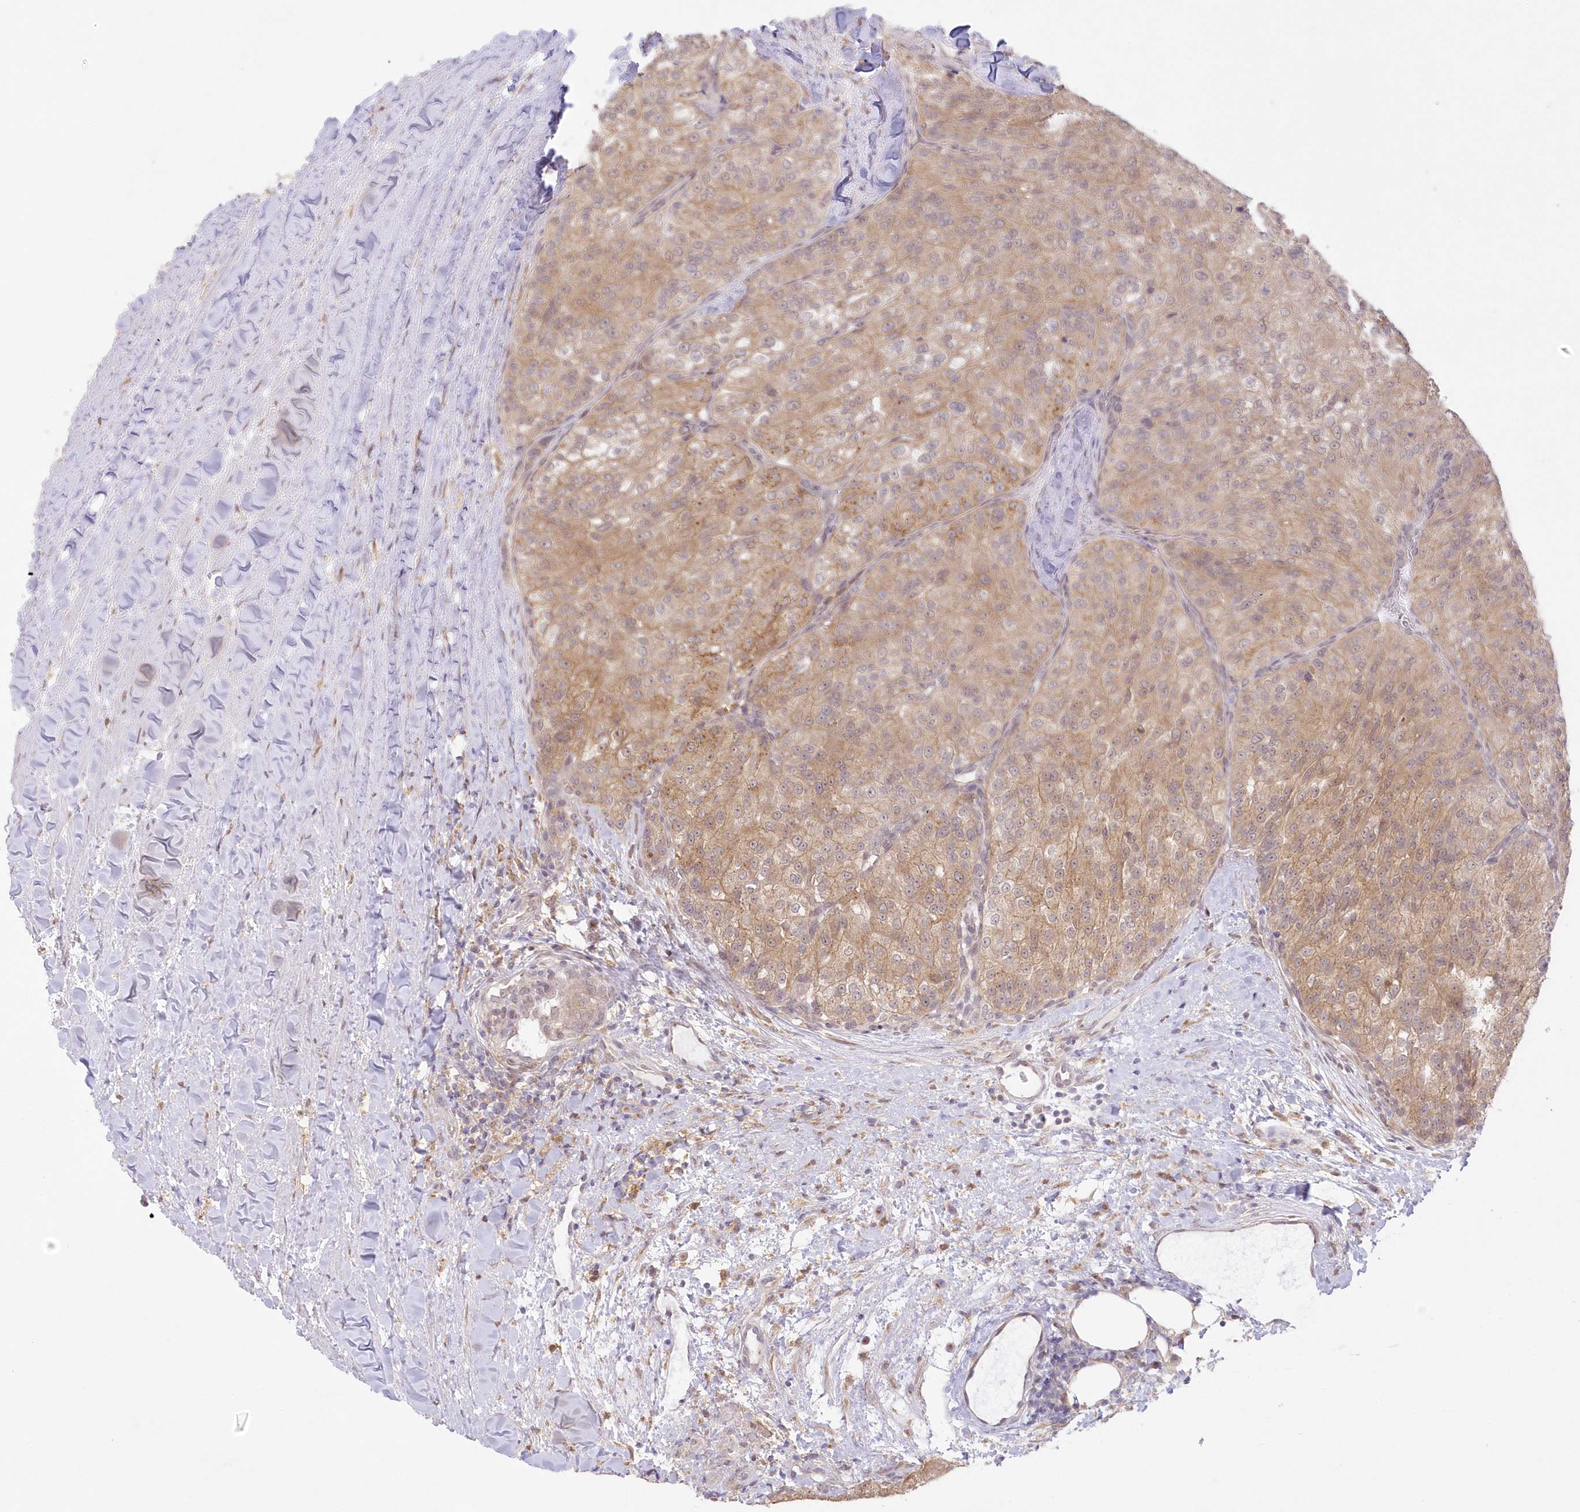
{"staining": {"intensity": "moderate", "quantity": ">75%", "location": "cytoplasmic/membranous"}, "tissue": "renal cancer", "cell_type": "Tumor cells", "image_type": "cancer", "snomed": [{"axis": "morphology", "description": "Adenocarcinoma, NOS"}, {"axis": "topography", "description": "Kidney"}], "caption": "DAB immunohistochemical staining of renal cancer (adenocarcinoma) exhibits moderate cytoplasmic/membranous protein staining in about >75% of tumor cells.", "gene": "RNPEP", "patient": {"sex": "female", "age": 63}}